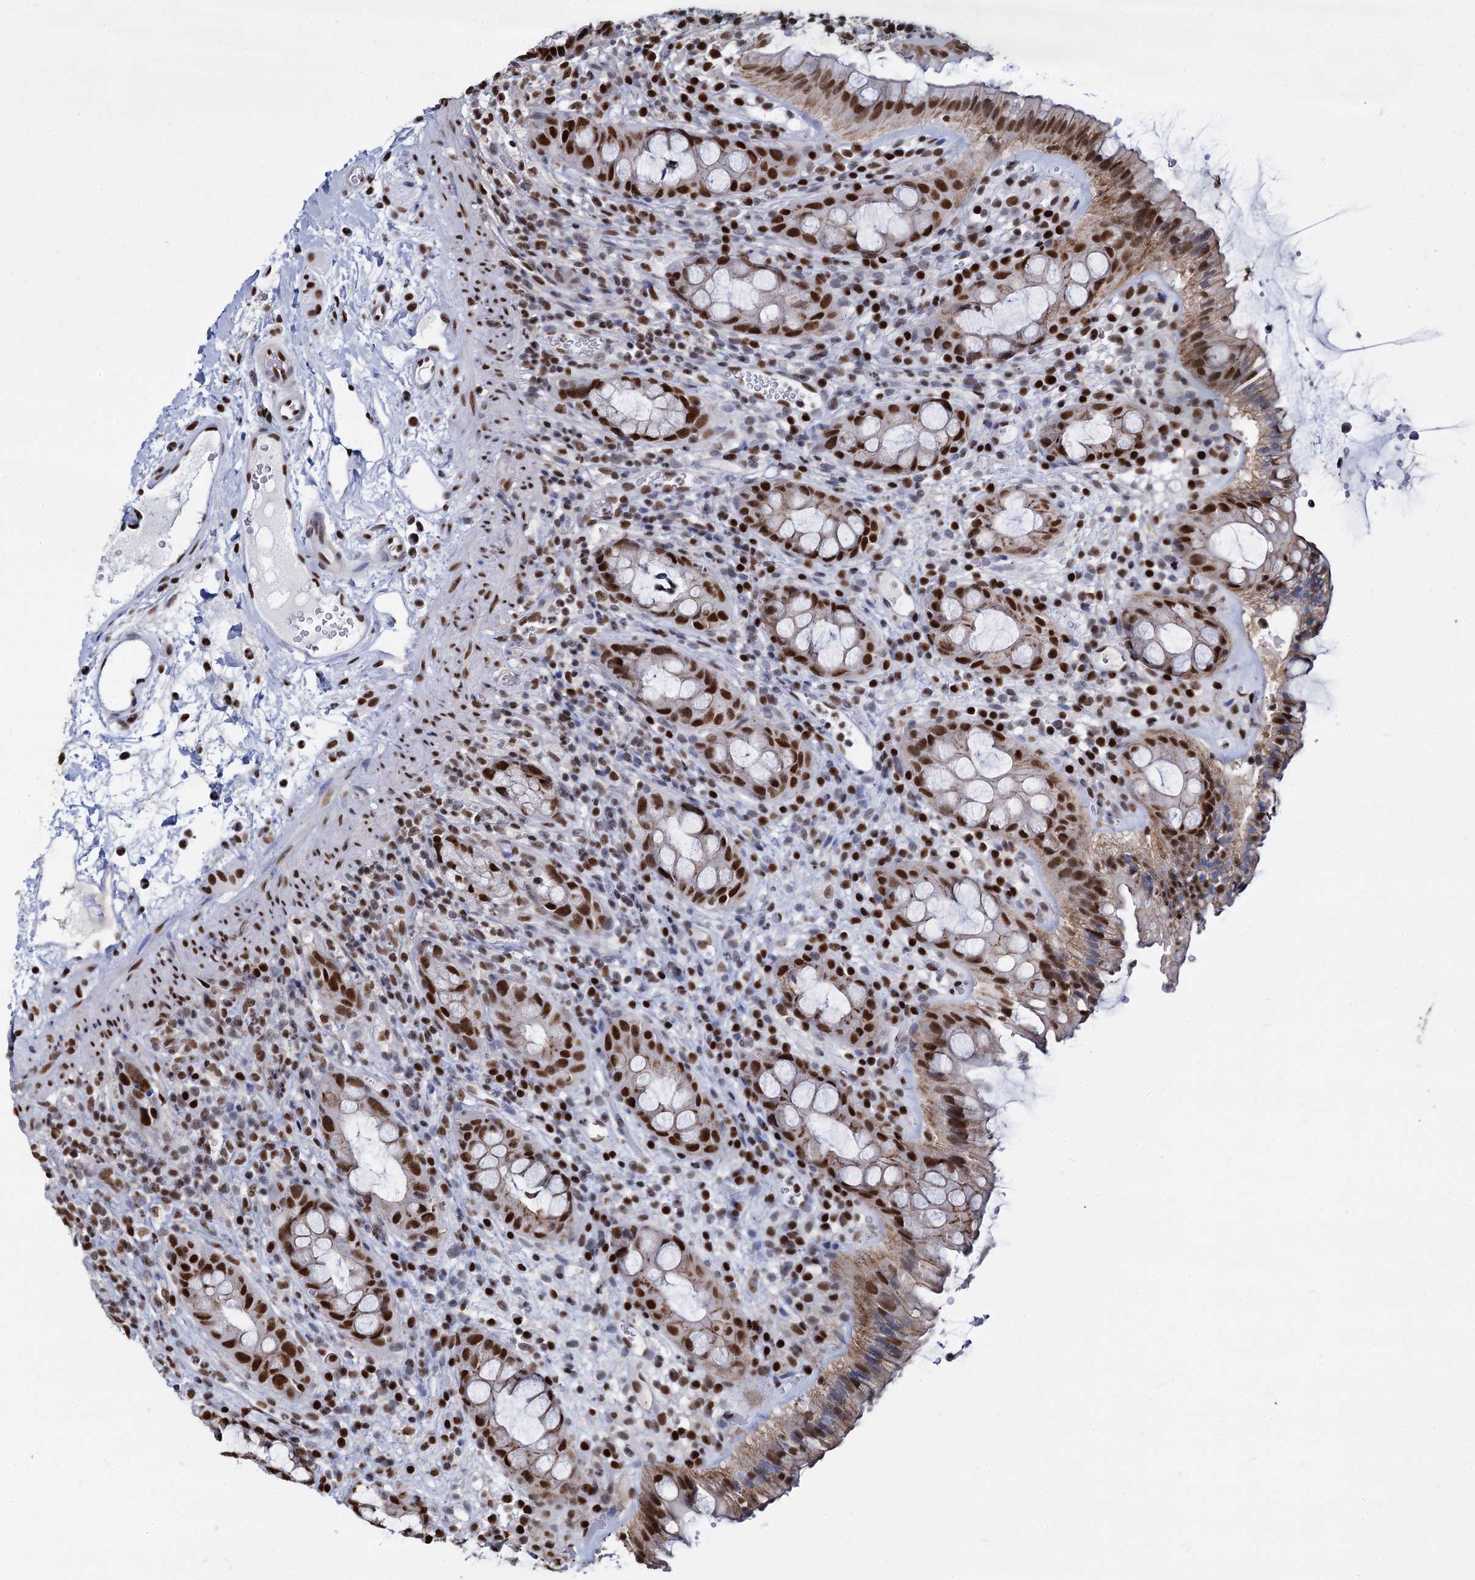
{"staining": {"intensity": "strong", "quantity": ">75%", "location": "nuclear"}, "tissue": "rectum", "cell_type": "Glandular cells", "image_type": "normal", "snomed": [{"axis": "morphology", "description": "Normal tissue, NOS"}, {"axis": "topography", "description": "Rectum"}], "caption": "This is a micrograph of immunohistochemistry staining of benign rectum, which shows strong positivity in the nuclear of glandular cells.", "gene": "DCPS", "patient": {"sex": "female", "age": 57}}